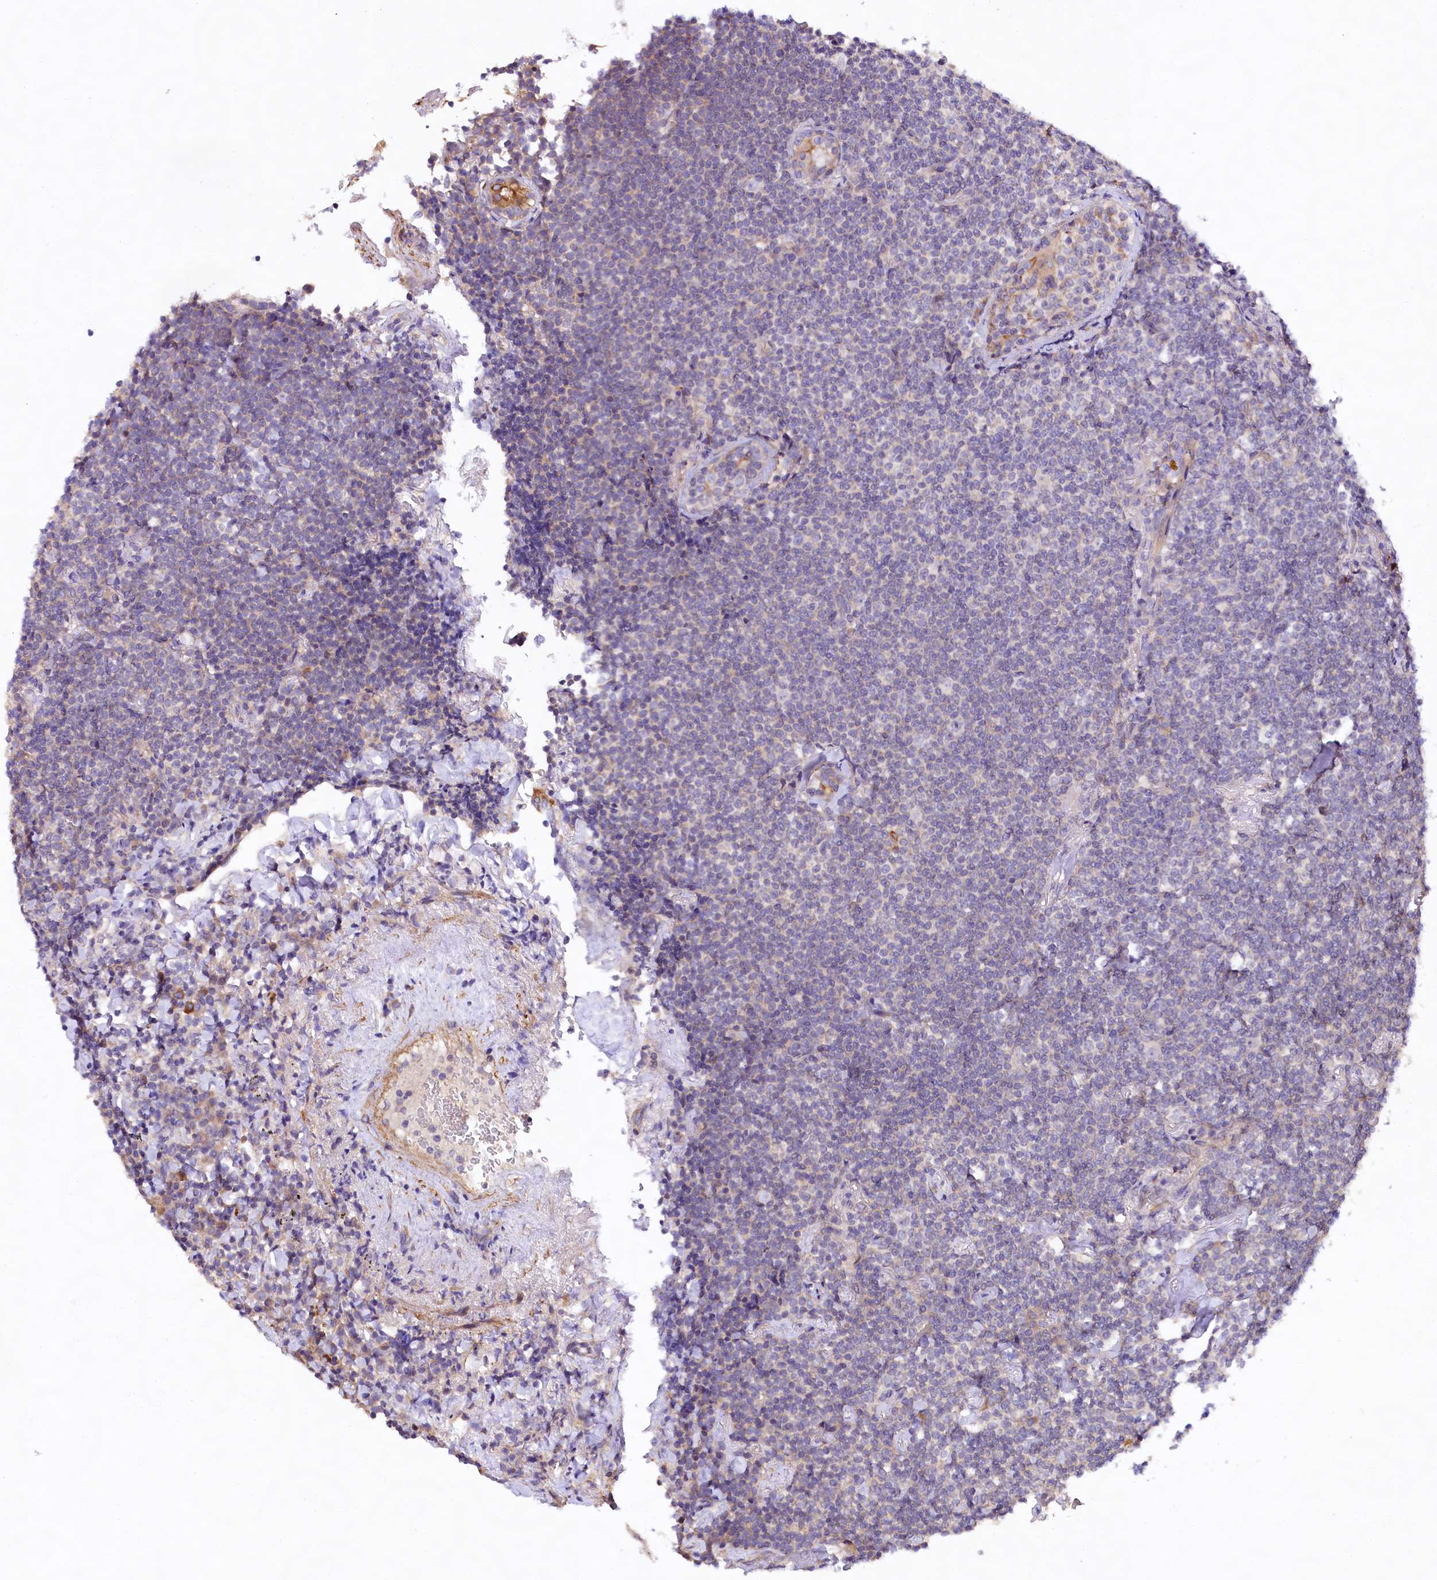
{"staining": {"intensity": "negative", "quantity": "none", "location": "none"}, "tissue": "lymphoma", "cell_type": "Tumor cells", "image_type": "cancer", "snomed": [{"axis": "morphology", "description": "Malignant lymphoma, non-Hodgkin's type, Low grade"}, {"axis": "topography", "description": "Lung"}], "caption": "DAB (3,3'-diaminobenzidine) immunohistochemical staining of human lymphoma shows no significant expression in tumor cells.", "gene": "VPS11", "patient": {"sex": "female", "age": 71}}